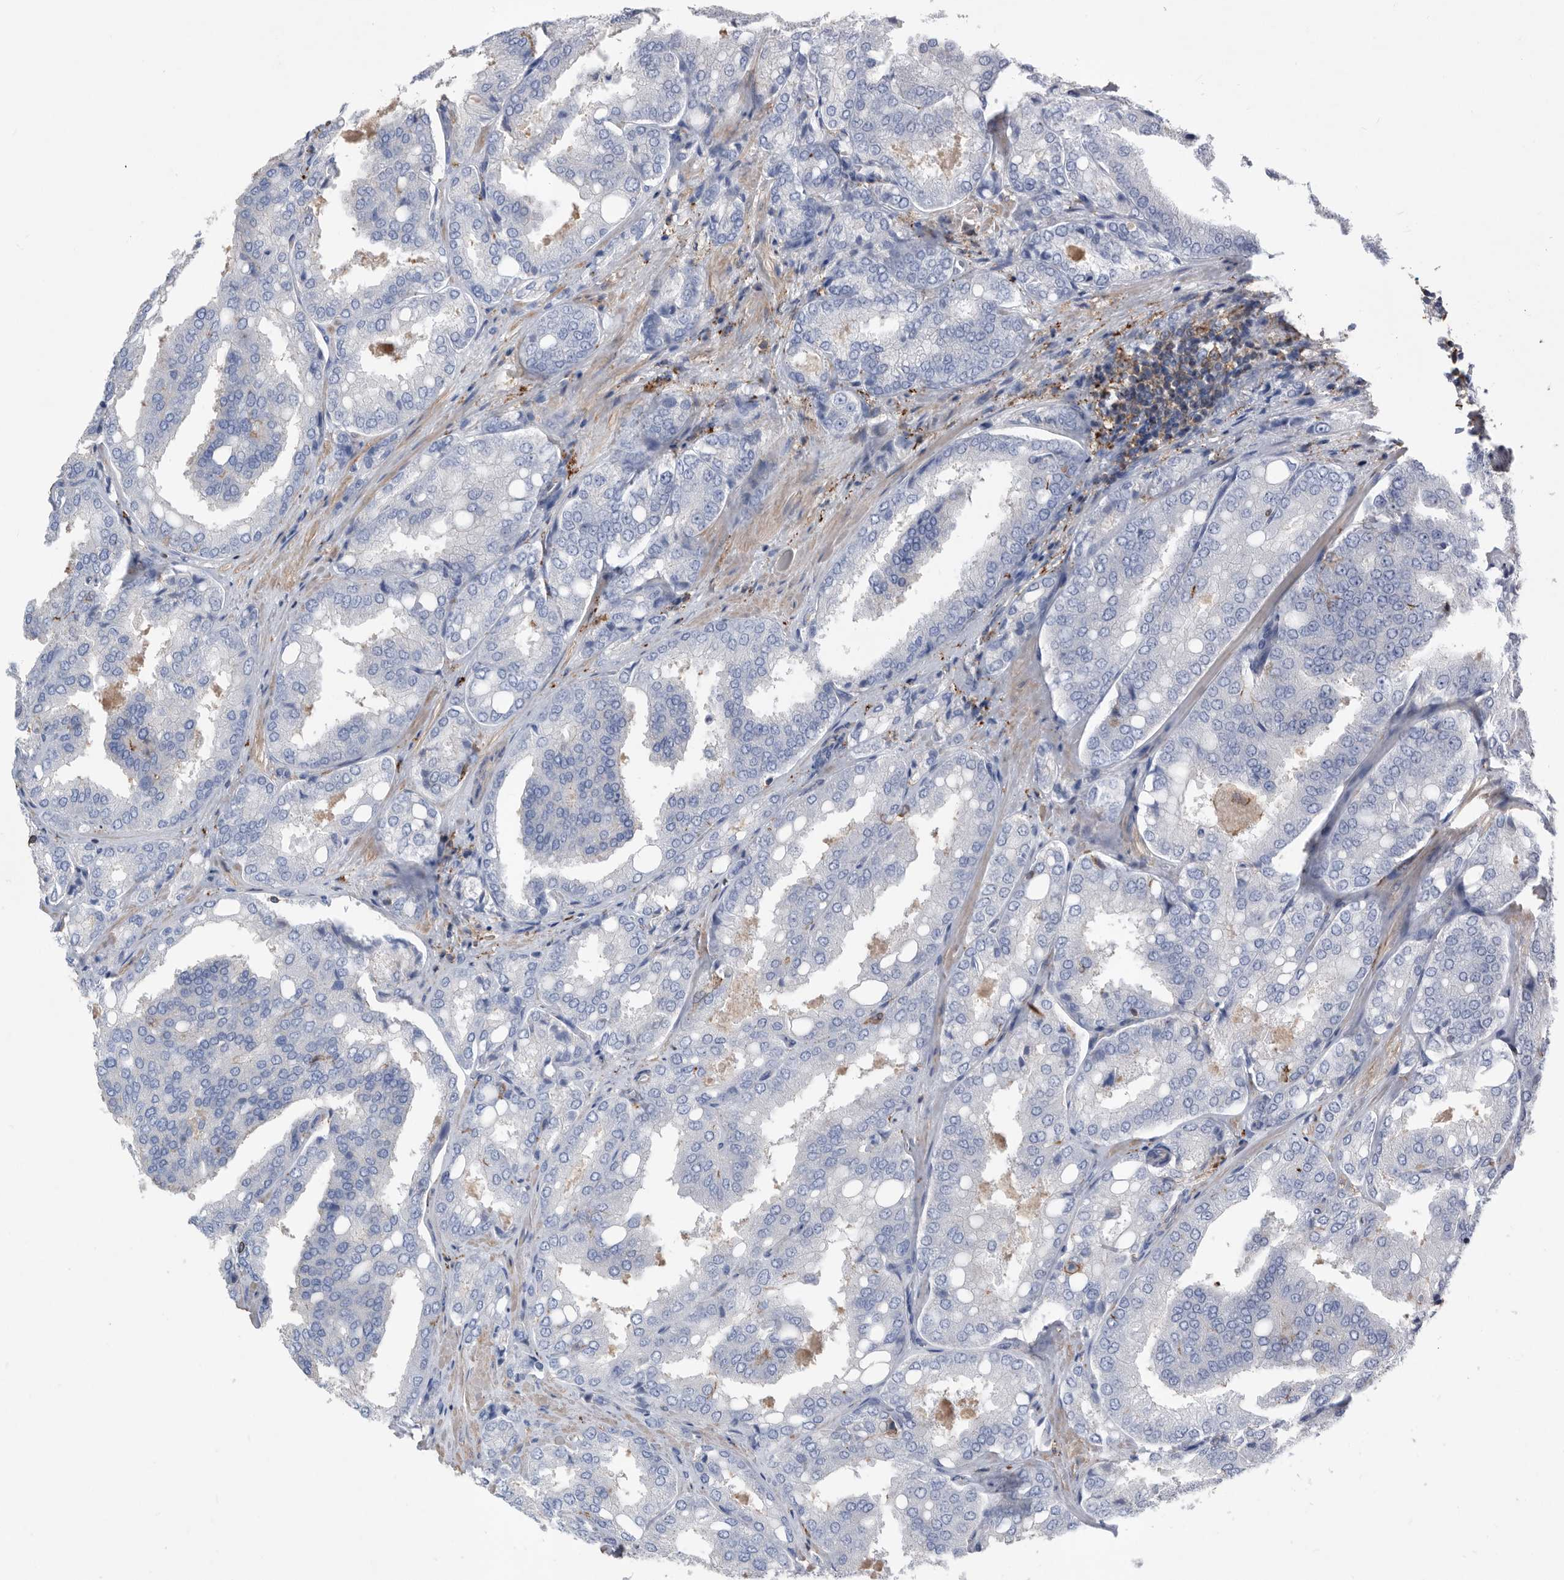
{"staining": {"intensity": "negative", "quantity": "none", "location": "none"}, "tissue": "prostate cancer", "cell_type": "Tumor cells", "image_type": "cancer", "snomed": [{"axis": "morphology", "description": "Adenocarcinoma, High grade"}, {"axis": "topography", "description": "Prostate"}], "caption": "IHC of prostate cancer (high-grade adenocarcinoma) demonstrates no expression in tumor cells. (DAB immunohistochemistry visualized using brightfield microscopy, high magnification).", "gene": "MS4A4A", "patient": {"sex": "male", "age": 50}}